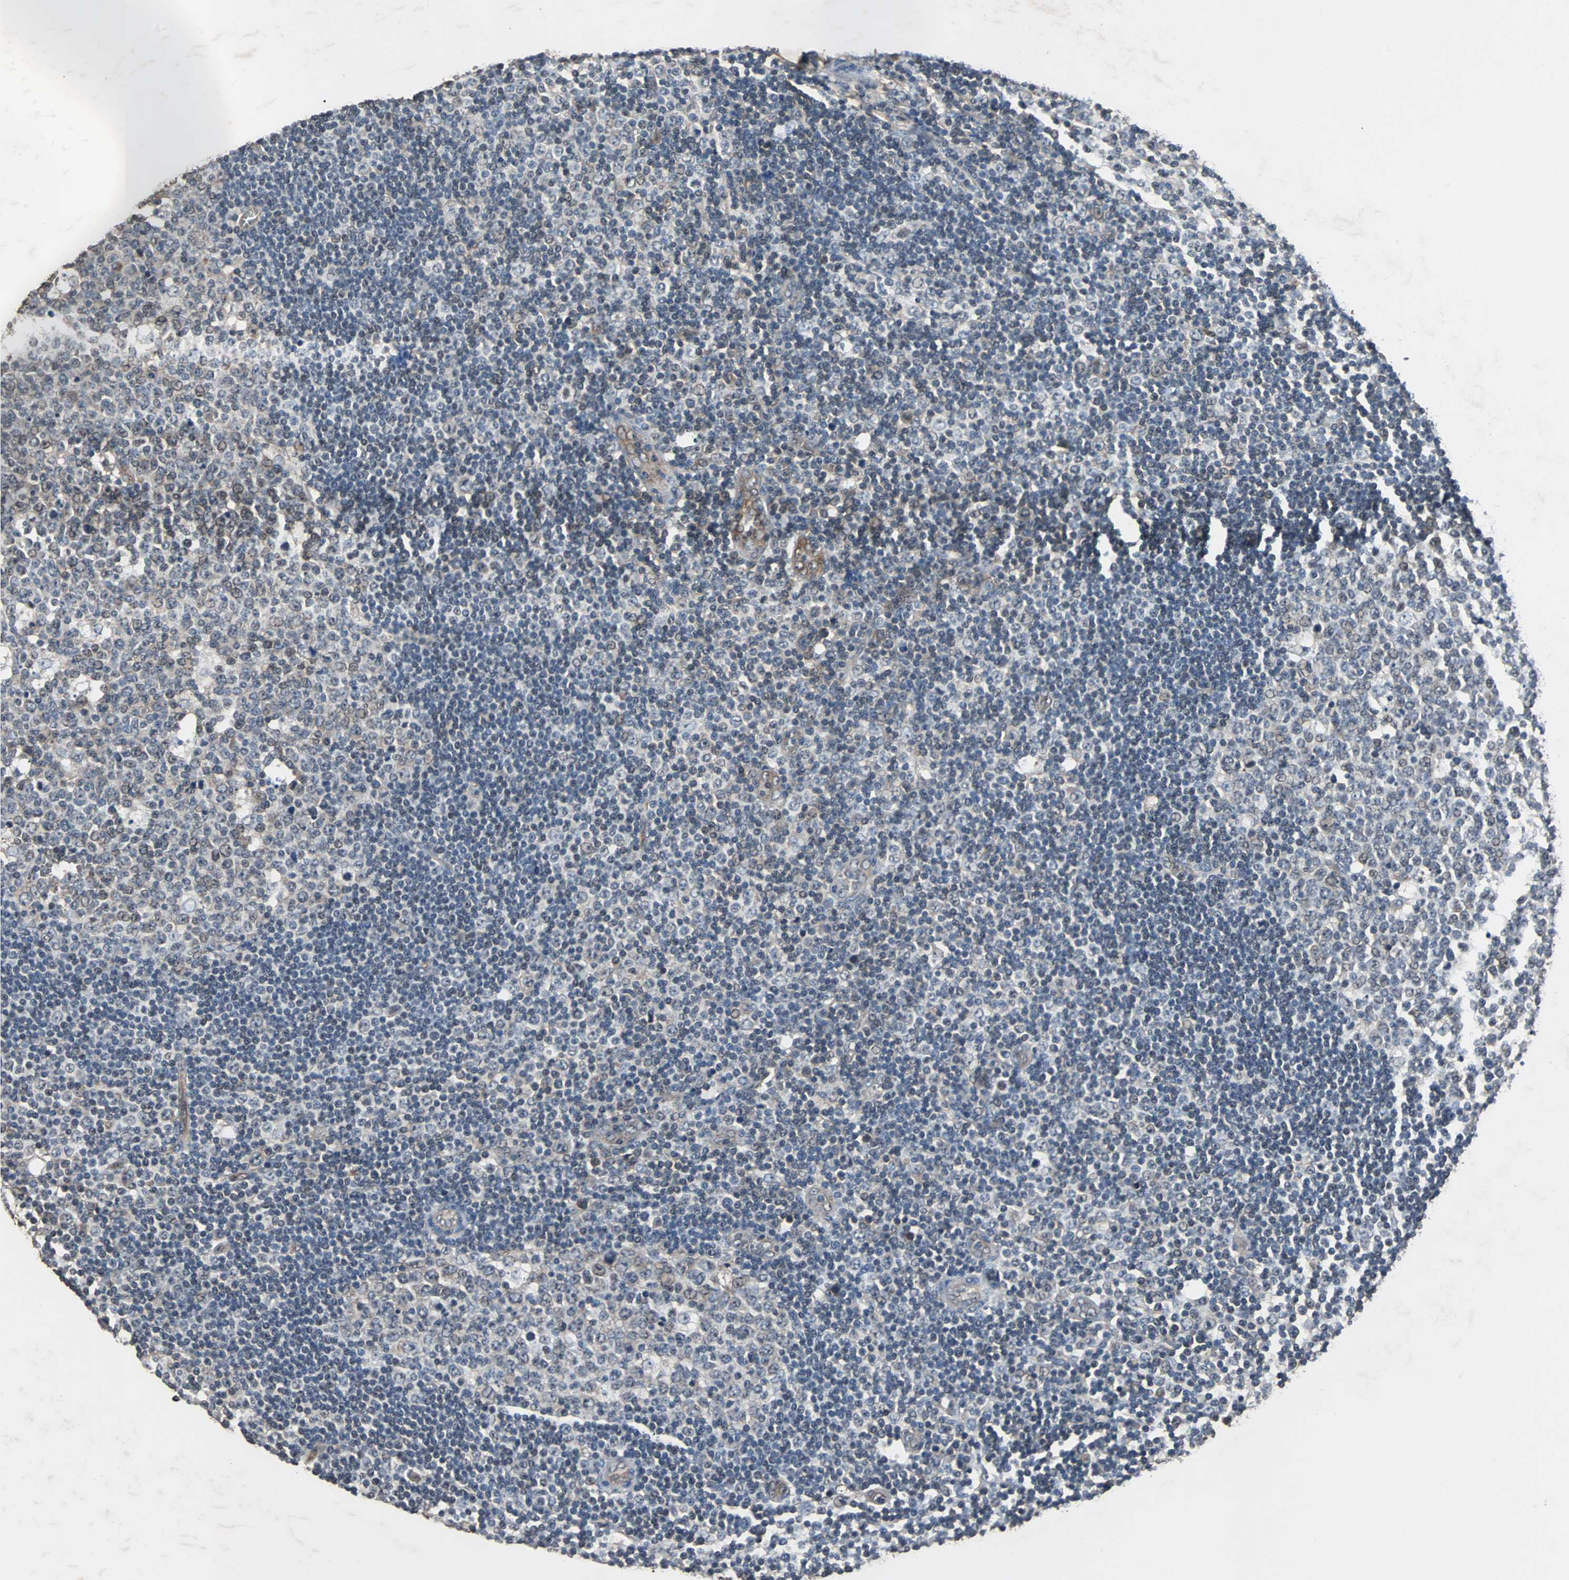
{"staining": {"intensity": "weak", "quantity": "<25%", "location": "cytoplasmic/membranous"}, "tissue": "lymph node", "cell_type": "Germinal center cells", "image_type": "normal", "snomed": [{"axis": "morphology", "description": "Normal tissue, NOS"}, {"axis": "topography", "description": "Lymph node"}, {"axis": "topography", "description": "Salivary gland"}], "caption": "Immunohistochemistry (IHC) micrograph of unremarkable human lymph node stained for a protein (brown), which exhibits no expression in germinal center cells.", "gene": "NDRG1", "patient": {"sex": "male", "age": 8}}